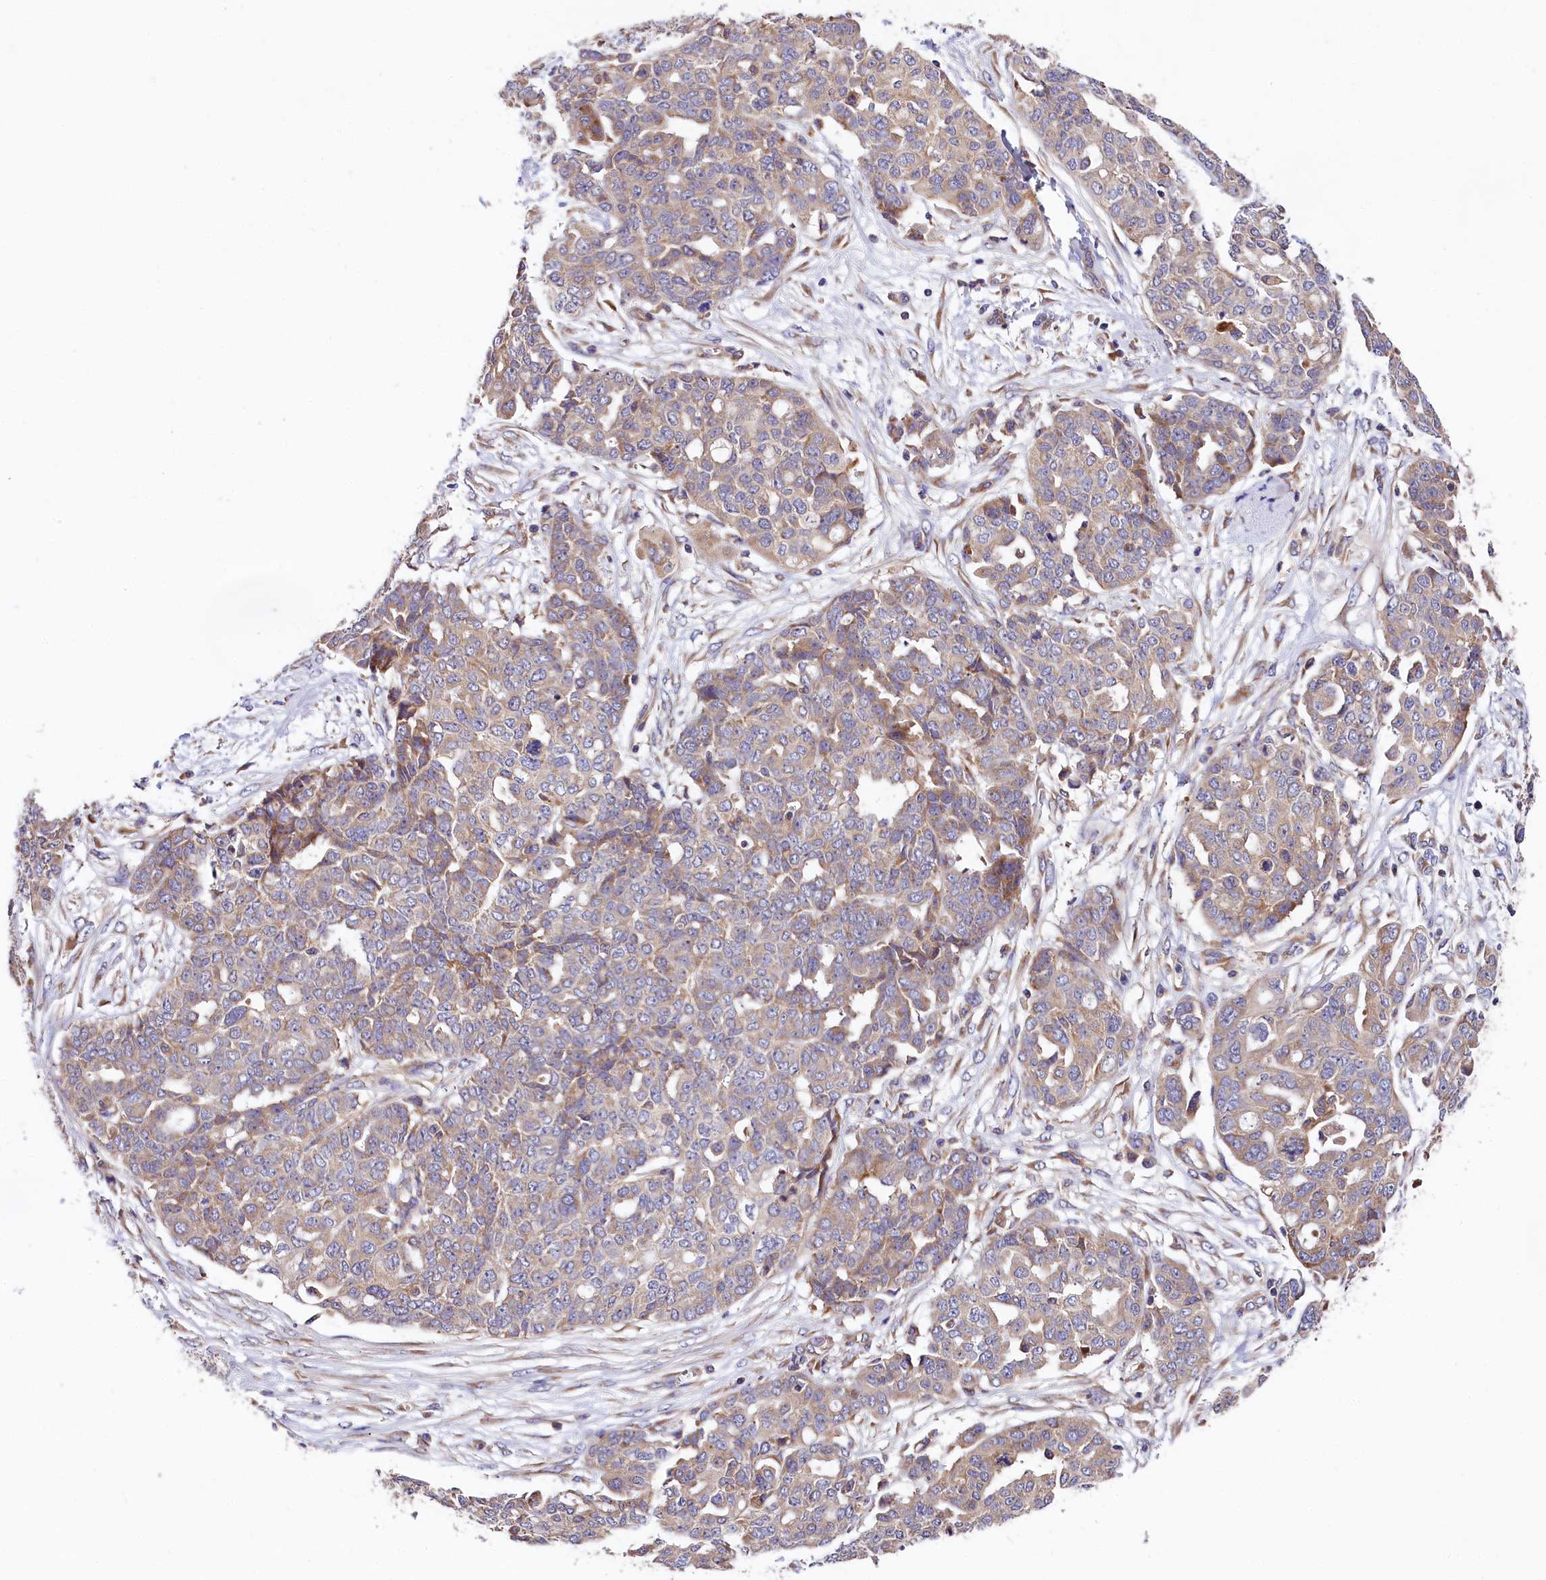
{"staining": {"intensity": "weak", "quantity": "25%-75%", "location": "cytoplasmic/membranous"}, "tissue": "ovarian cancer", "cell_type": "Tumor cells", "image_type": "cancer", "snomed": [{"axis": "morphology", "description": "Cystadenocarcinoma, serous, NOS"}, {"axis": "topography", "description": "Soft tissue"}, {"axis": "topography", "description": "Ovary"}], "caption": "Ovarian cancer (serous cystadenocarcinoma) stained with DAB immunohistochemistry demonstrates low levels of weak cytoplasmic/membranous positivity in approximately 25%-75% of tumor cells.", "gene": "SPG11", "patient": {"sex": "female", "age": 57}}